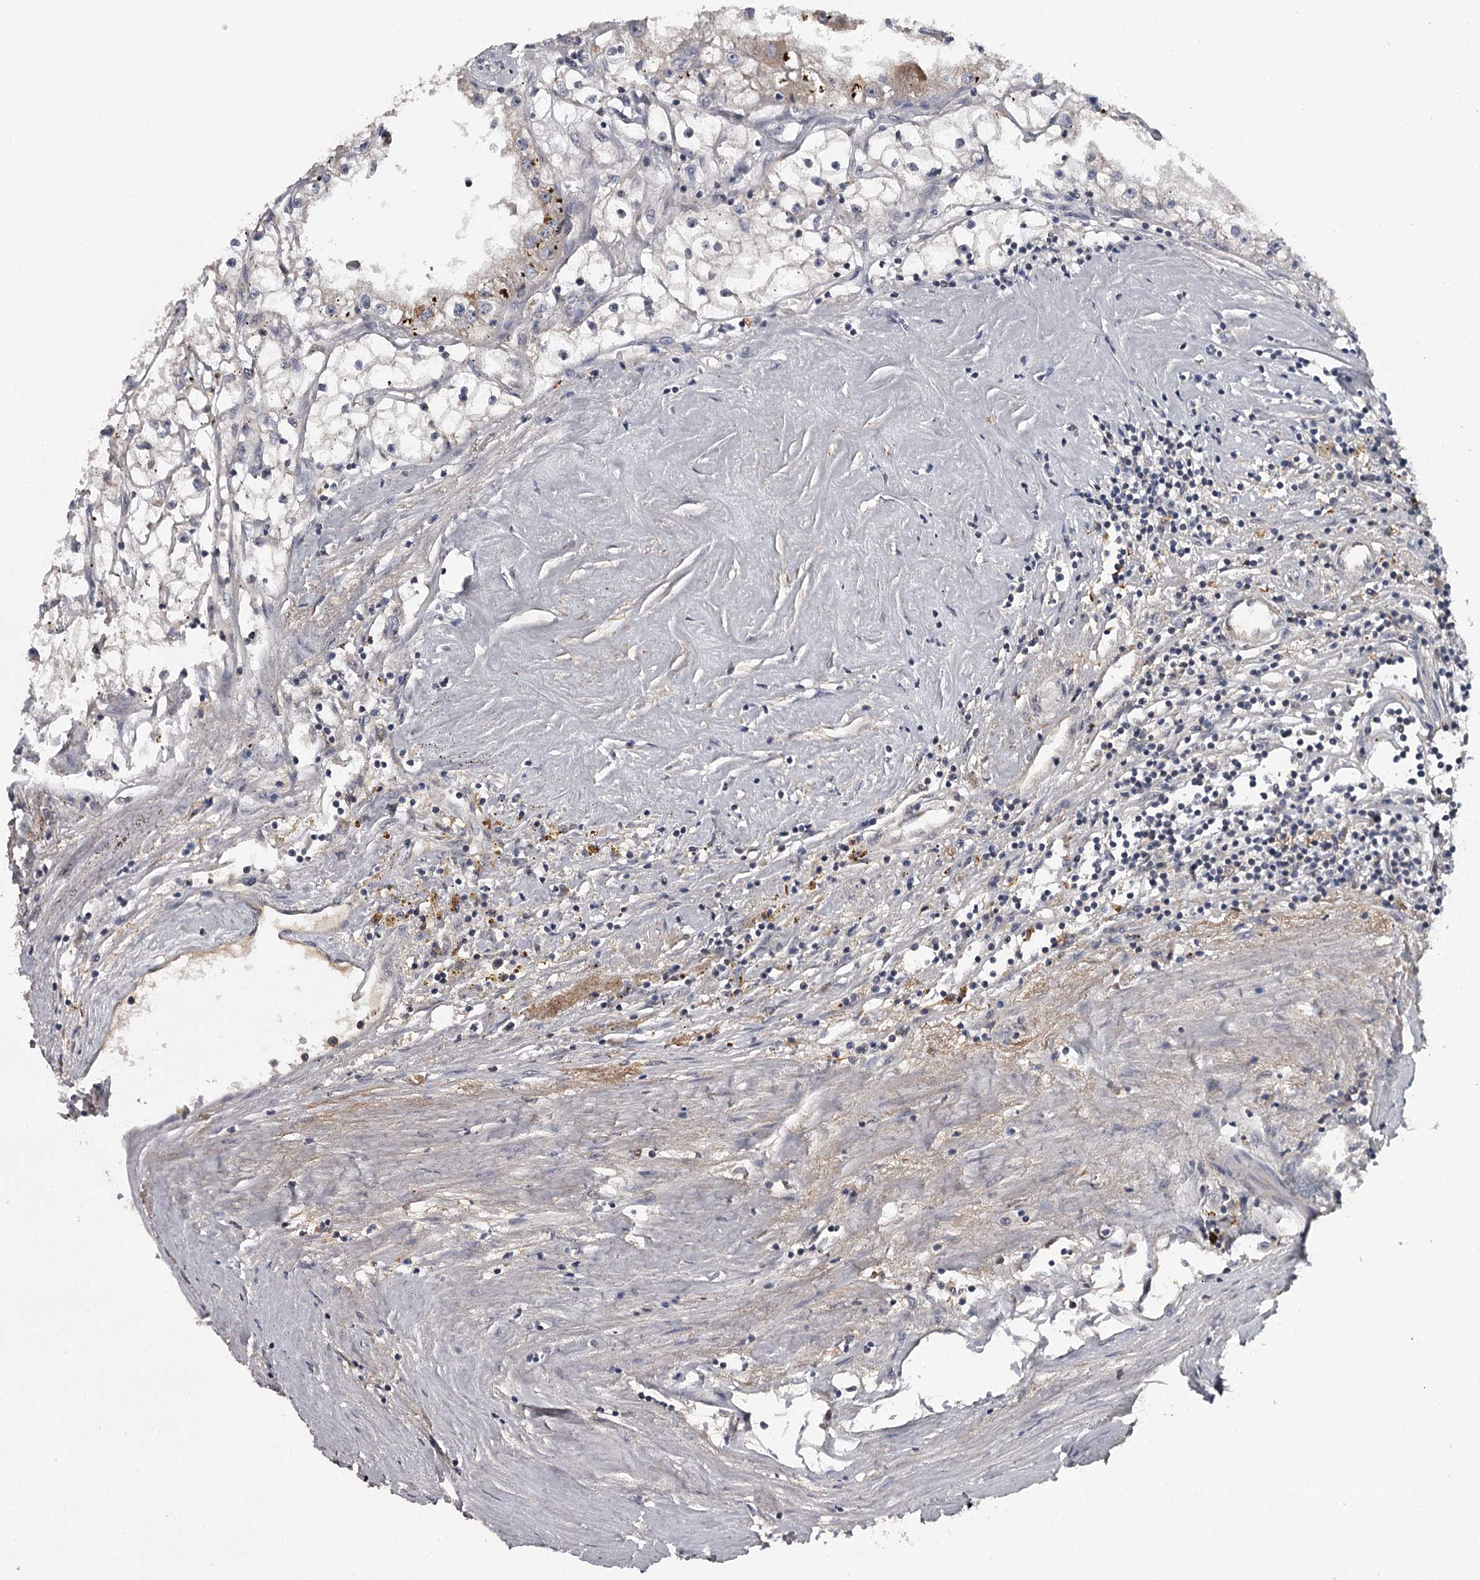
{"staining": {"intensity": "negative", "quantity": "none", "location": "none"}, "tissue": "renal cancer", "cell_type": "Tumor cells", "image_type": "cancer", "snomed": [{"axis": "morphology", "description": "Adenocarcinoma, NOS"}, {"axis": "topography", "description": "Kidney"}], "caption": "Immunohistochemical staining of human renal adenocarcinoma demonstrates no significant positivity in tumor cells.", "gene": "CWF19L2", "patient": {"sex": "male", "age": 56}}